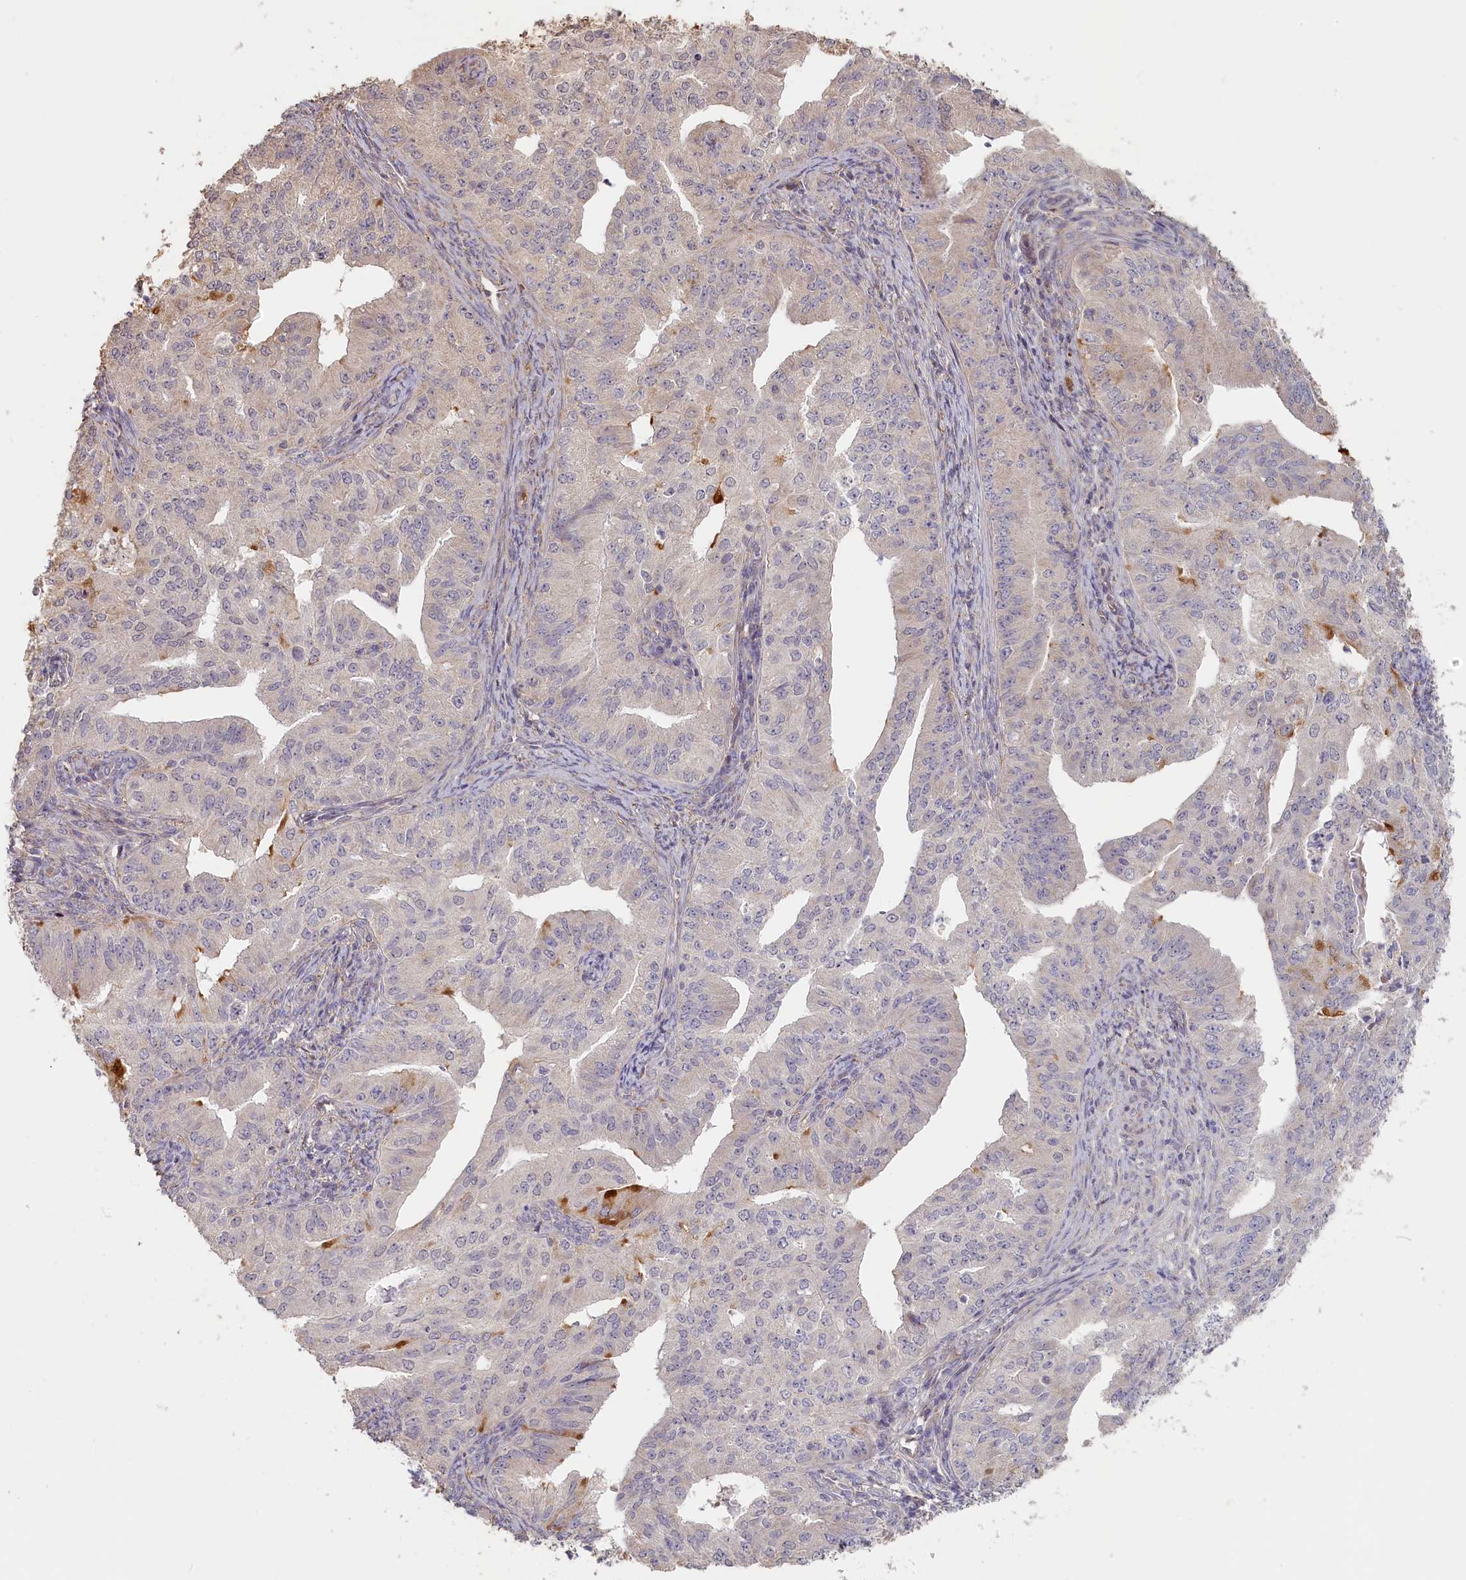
{"staining": {"intensity": "moderate", "quantity": "<25%", "location": "cytoplasmic/membranous"}, "tissue": "endometrial cancer", "cell_type": "Tumor cells", "image_type": "cancer", "snomed": [{"axis": "morphology", "description": "Adenocarcinoma, NOS"}, {"axis": "topography", "description": "Endometrium"}], "caption": "A low amount of moderate cytoplasmic/membranous expression is present in about <25% of tumor cells in endometrial cancer (adenocarcinoma) tissue.", "gene": "STX16", "patient": {"sex": "female", "age": 50}}